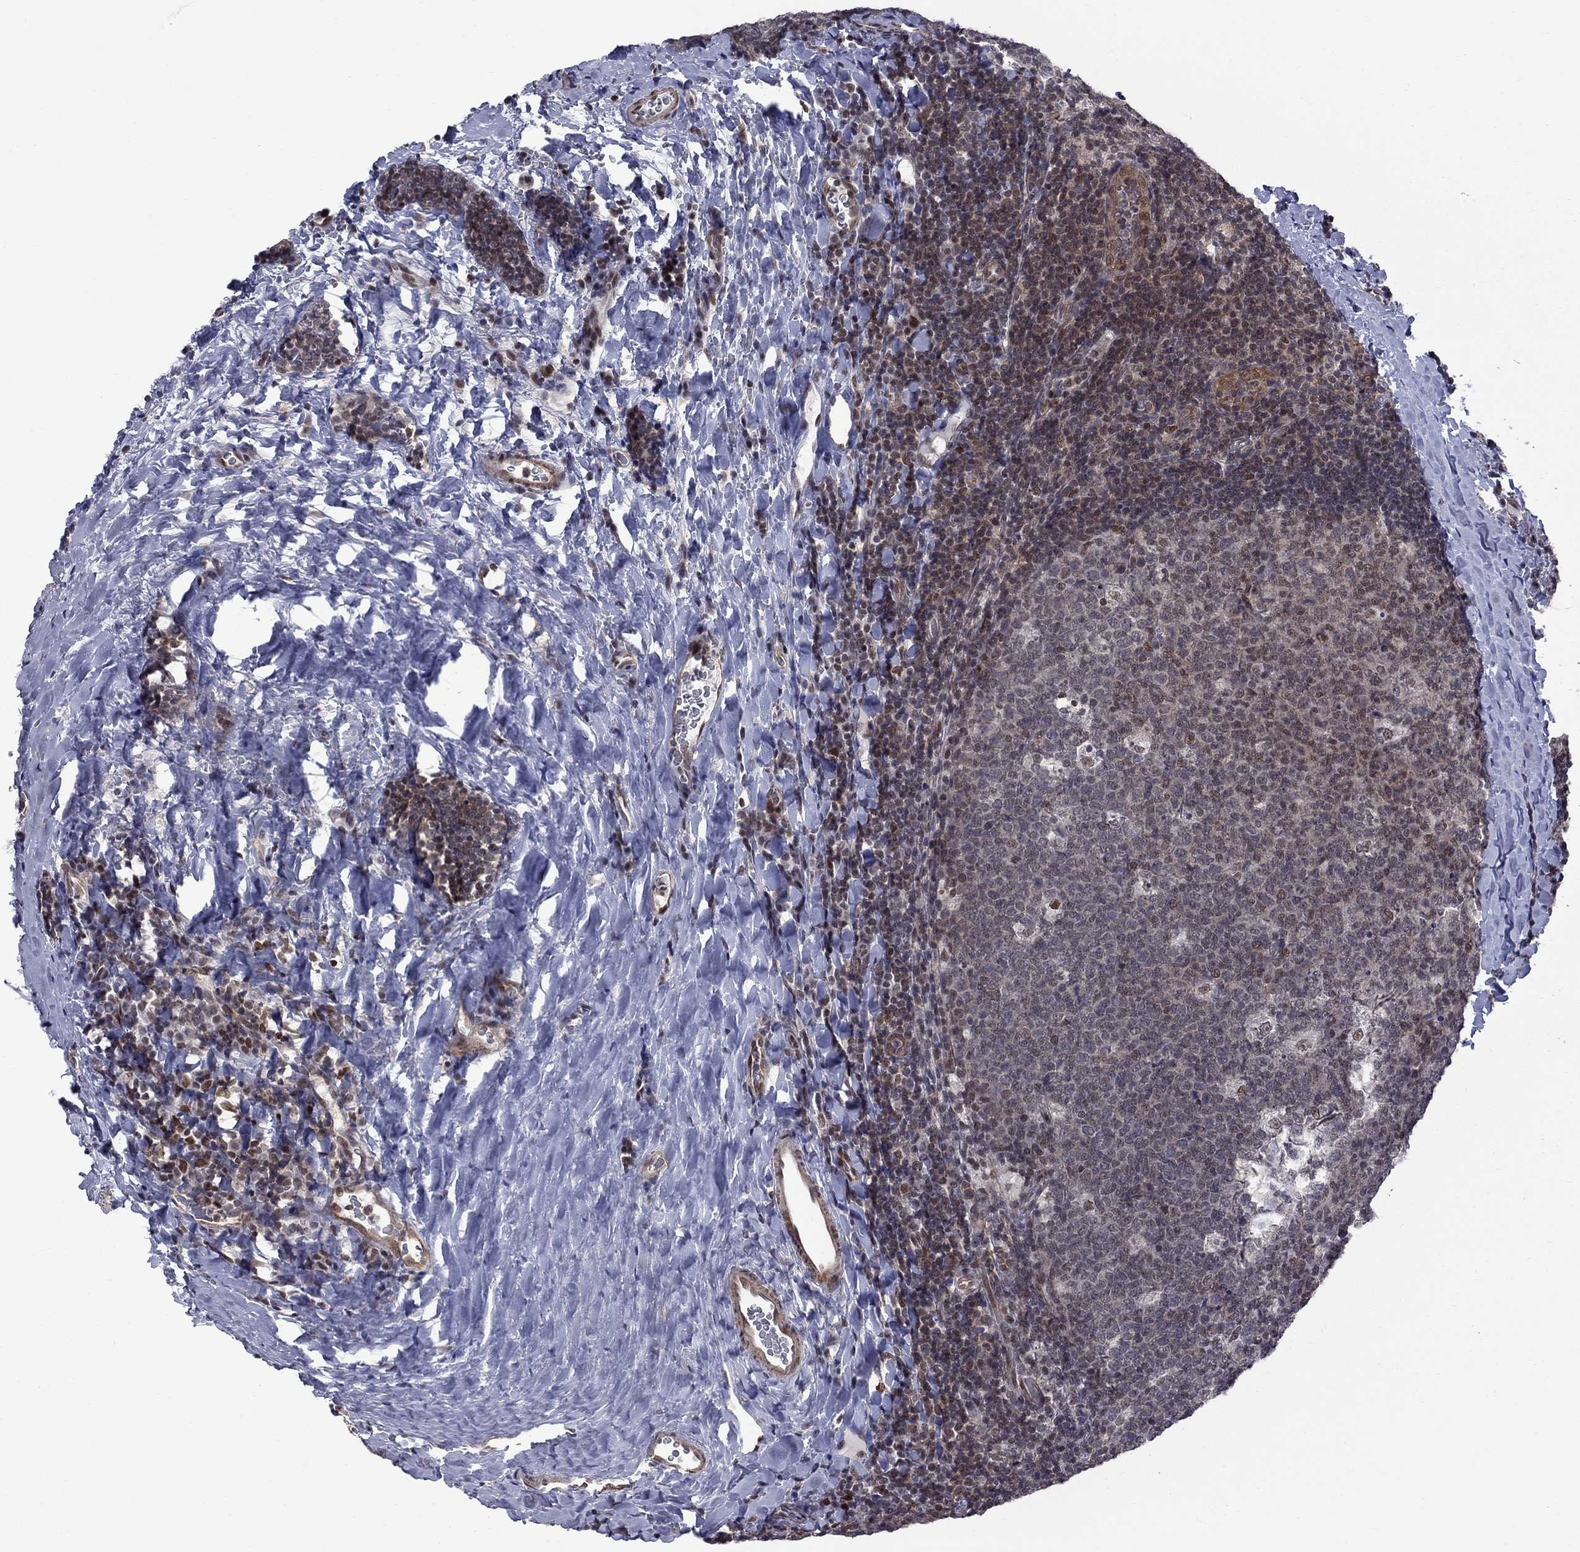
{"staining": {"intensity": "weak", "quantity": "<25%", "location": "cytoplasmic/membranous"}, "tissue": "tonsil", "cell_type": "Germinal center cells", "image_type": "normal", "snomed": [{"axis": "morphology", "description": "Normal tissue, NOS"}, {"axis": "topography", "description": "Tonsil"}], "caption": "A high-resolution photomicrograph shows IHC staining of normal tonsil, which demonstrates no significant positivity in germinal center cells. (DAB immunohistochemistry (IHC) visualized using brightfield microscopy, high magnification).", "gene": "BRF1", "patient": {"sex": "male", "age": 17}}